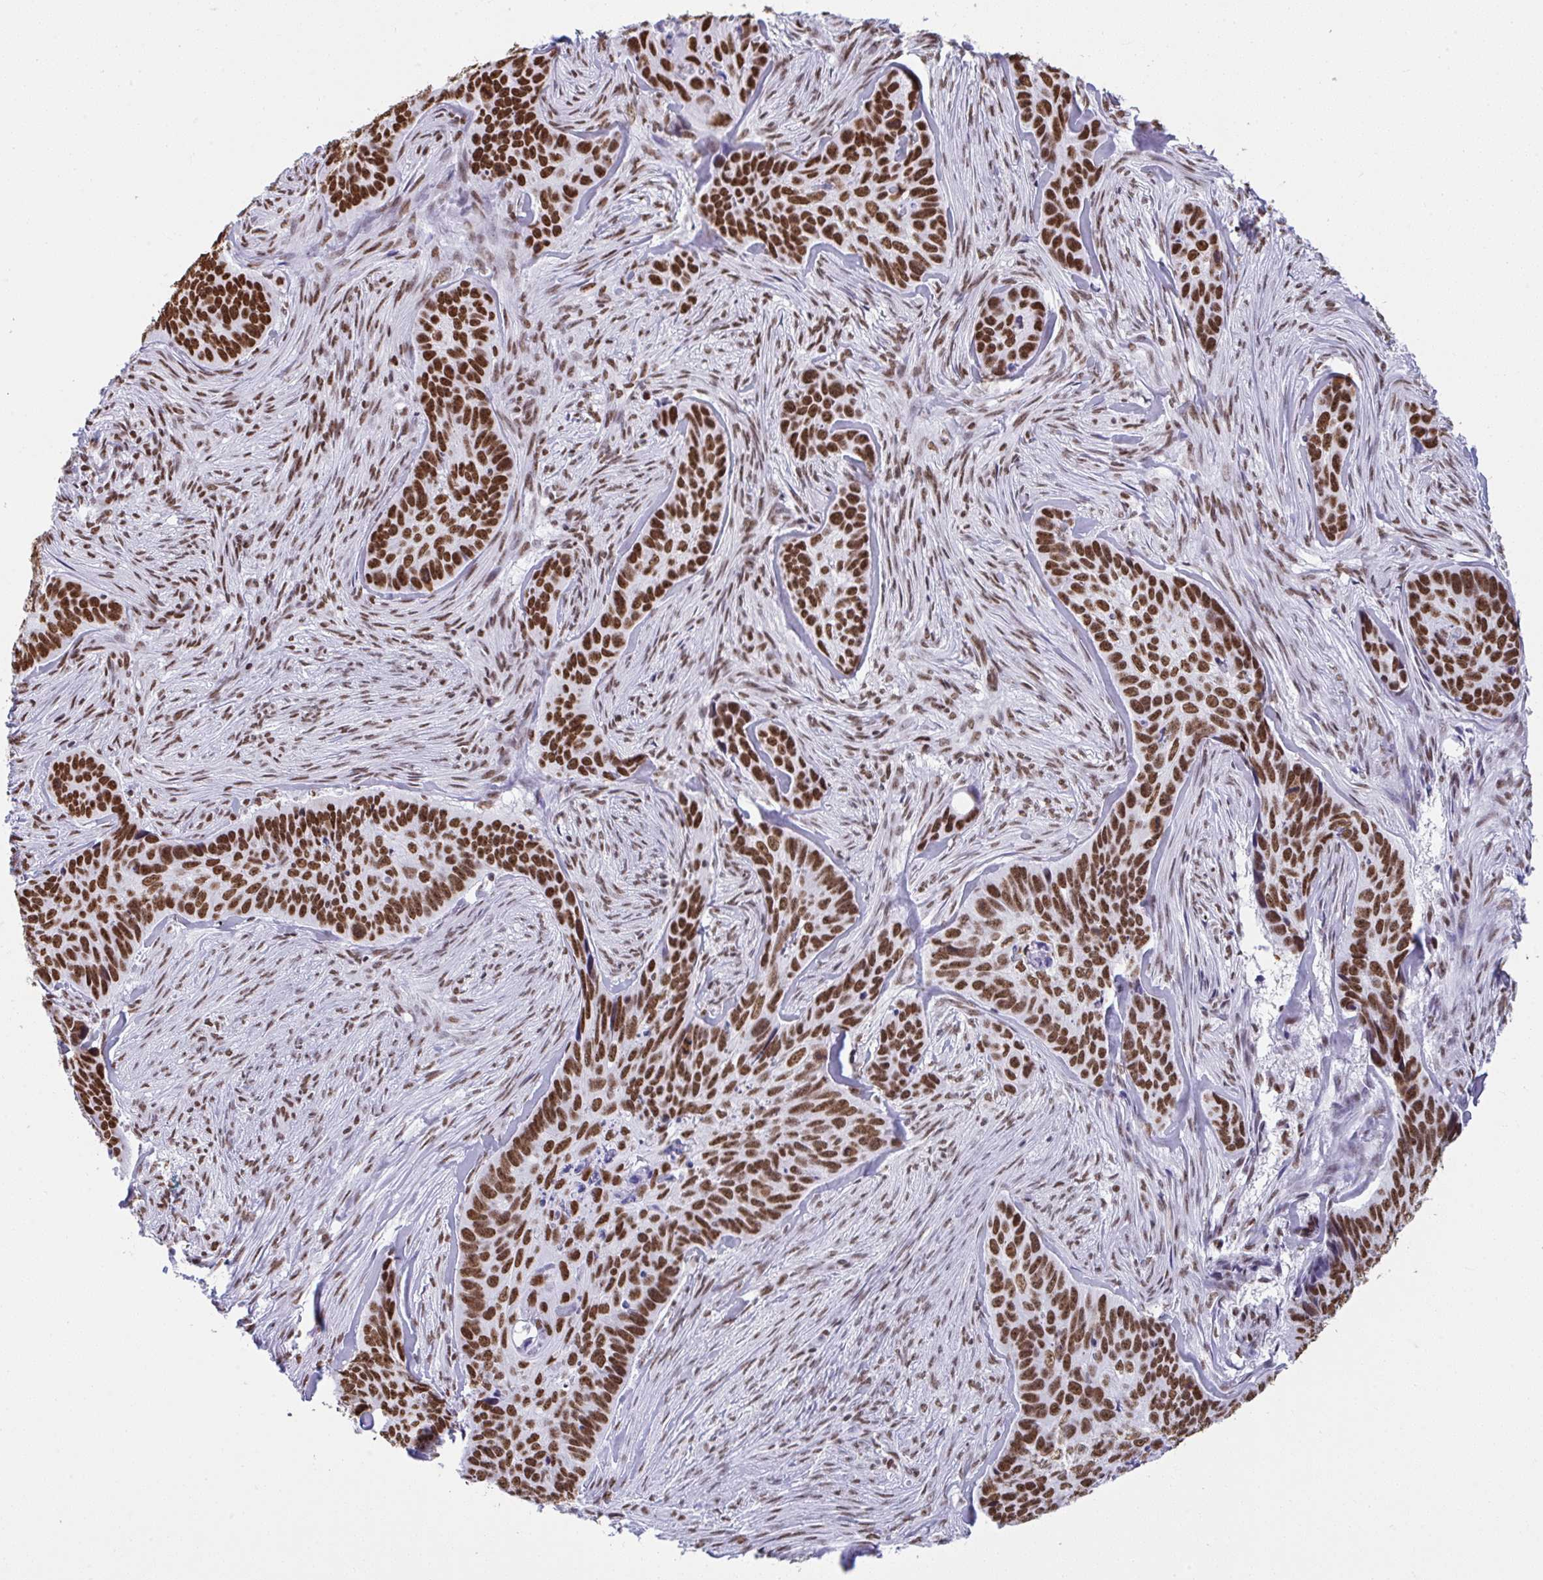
{"staining": {"intensity": "strong", "quantity": ">75%", "location": "nuclear"}, "tissue": "skin cancer", "cell_type": "Tumor cells", "image_type": "cancer", "snomed": [{"axis": "morphology", "description": "Basal cell carcinoma"}, {"axis": "topography", "description": "Skin"}], "caption": "Protein staining displays strong nuclear positivity in approximately >75% of tumor cells in skin cancer.", "gene": "DDX52", "patient": {"sex": "female", "age": 82}}